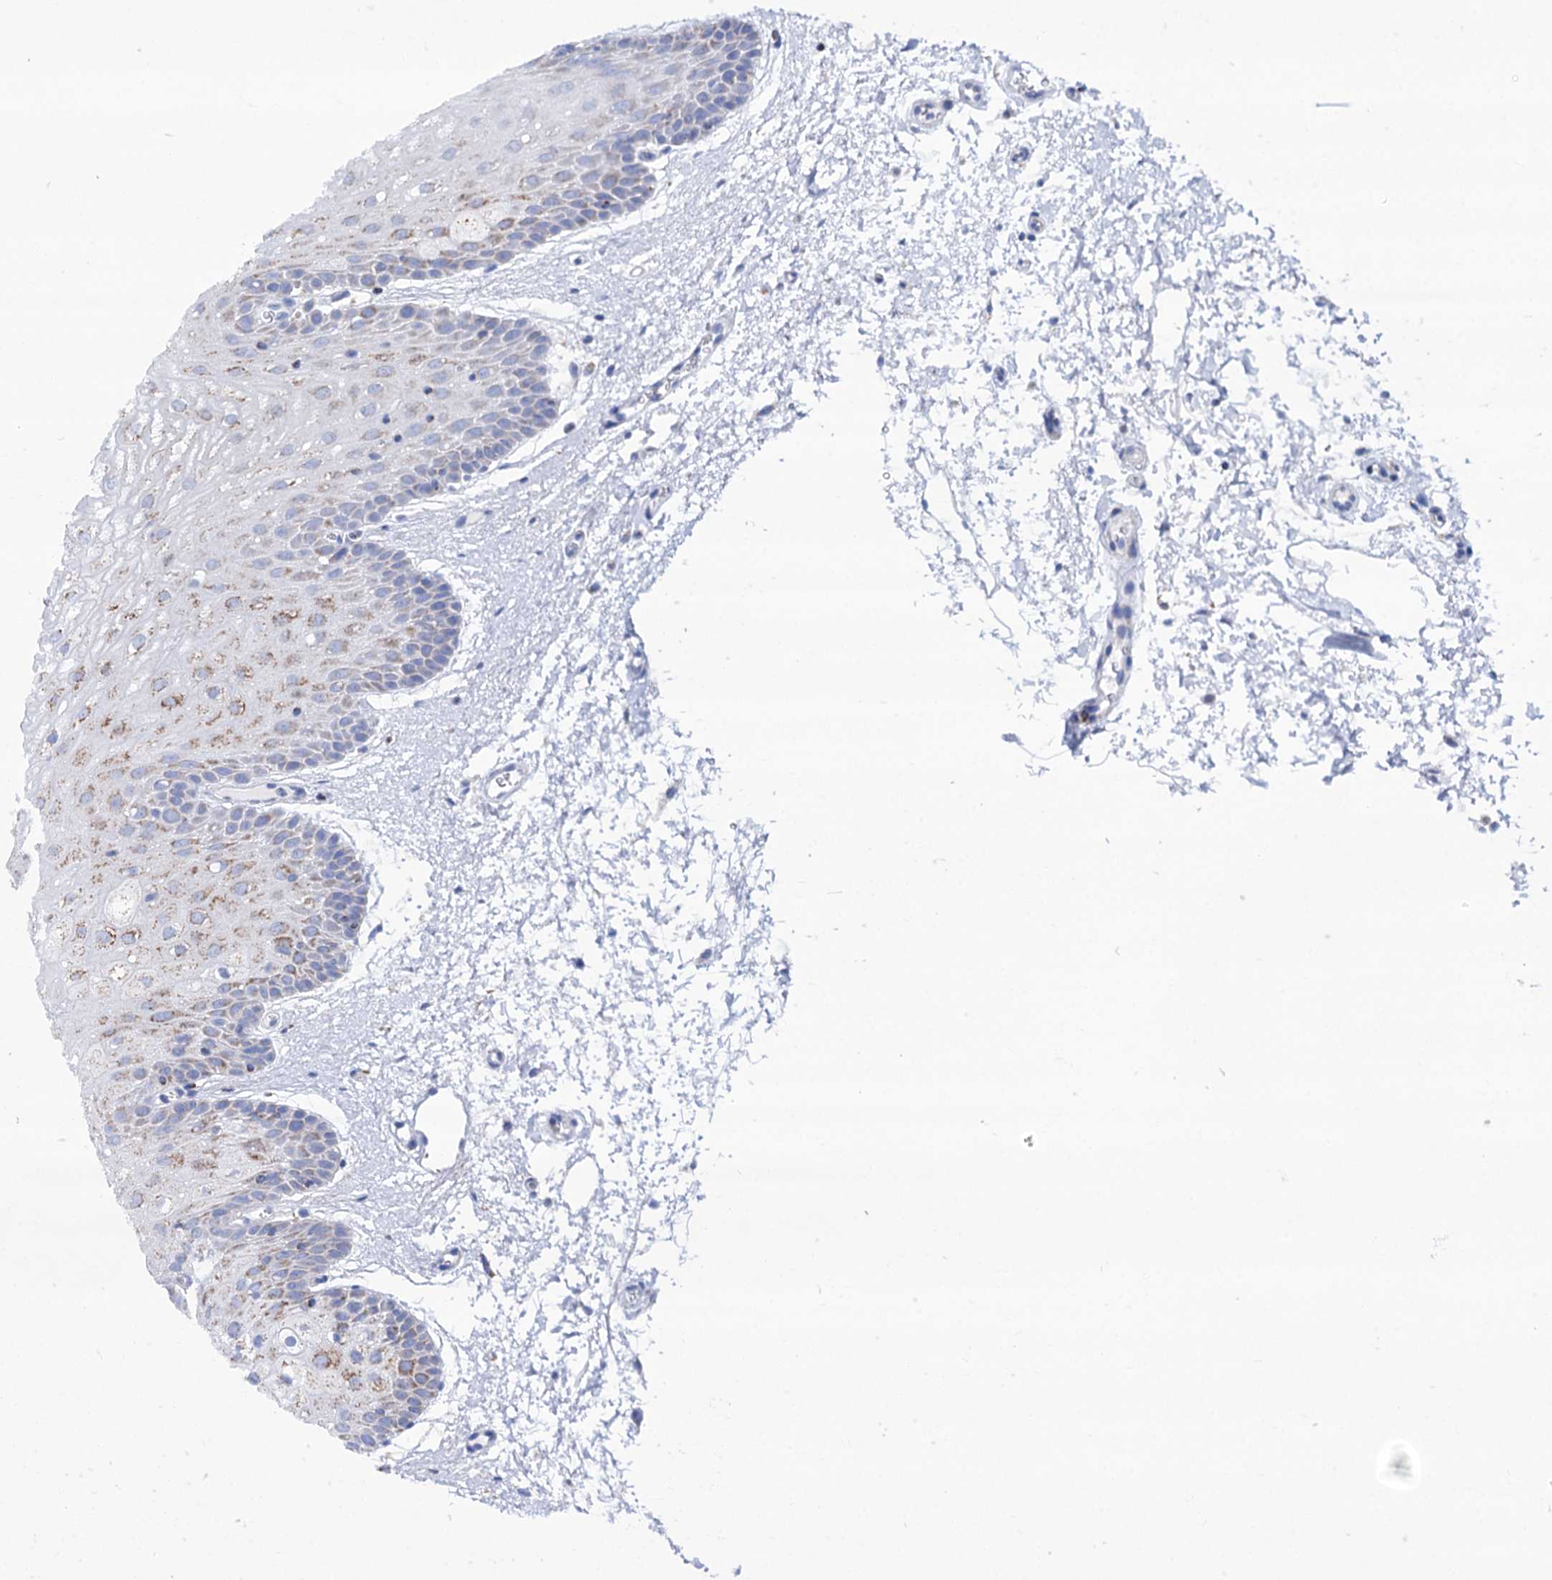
{"staining": {"intensity": "moderate", "quantity": "25%-75%", "location": "cytoplasmic/membranous"}, "tissue": "oral mucosa", "cell_type": "Squamous epithelial cells", "image_type": "normal", "snomed": [{"axis": "morphology", "description": "Normal tissue, NOS"}, {"axis": "topography", "description": "Oral tissue"}, {"axis": "topography", "description": "Tounge, NOS"}], "caption": "Squamous epithelial cells display moderate cytoplasmic/membranous positivity in approximately 25%-75% of cells in benign oral mucosa.", "gene": "UBASH3B", "patient": {"sex": "female", "age": 73}}